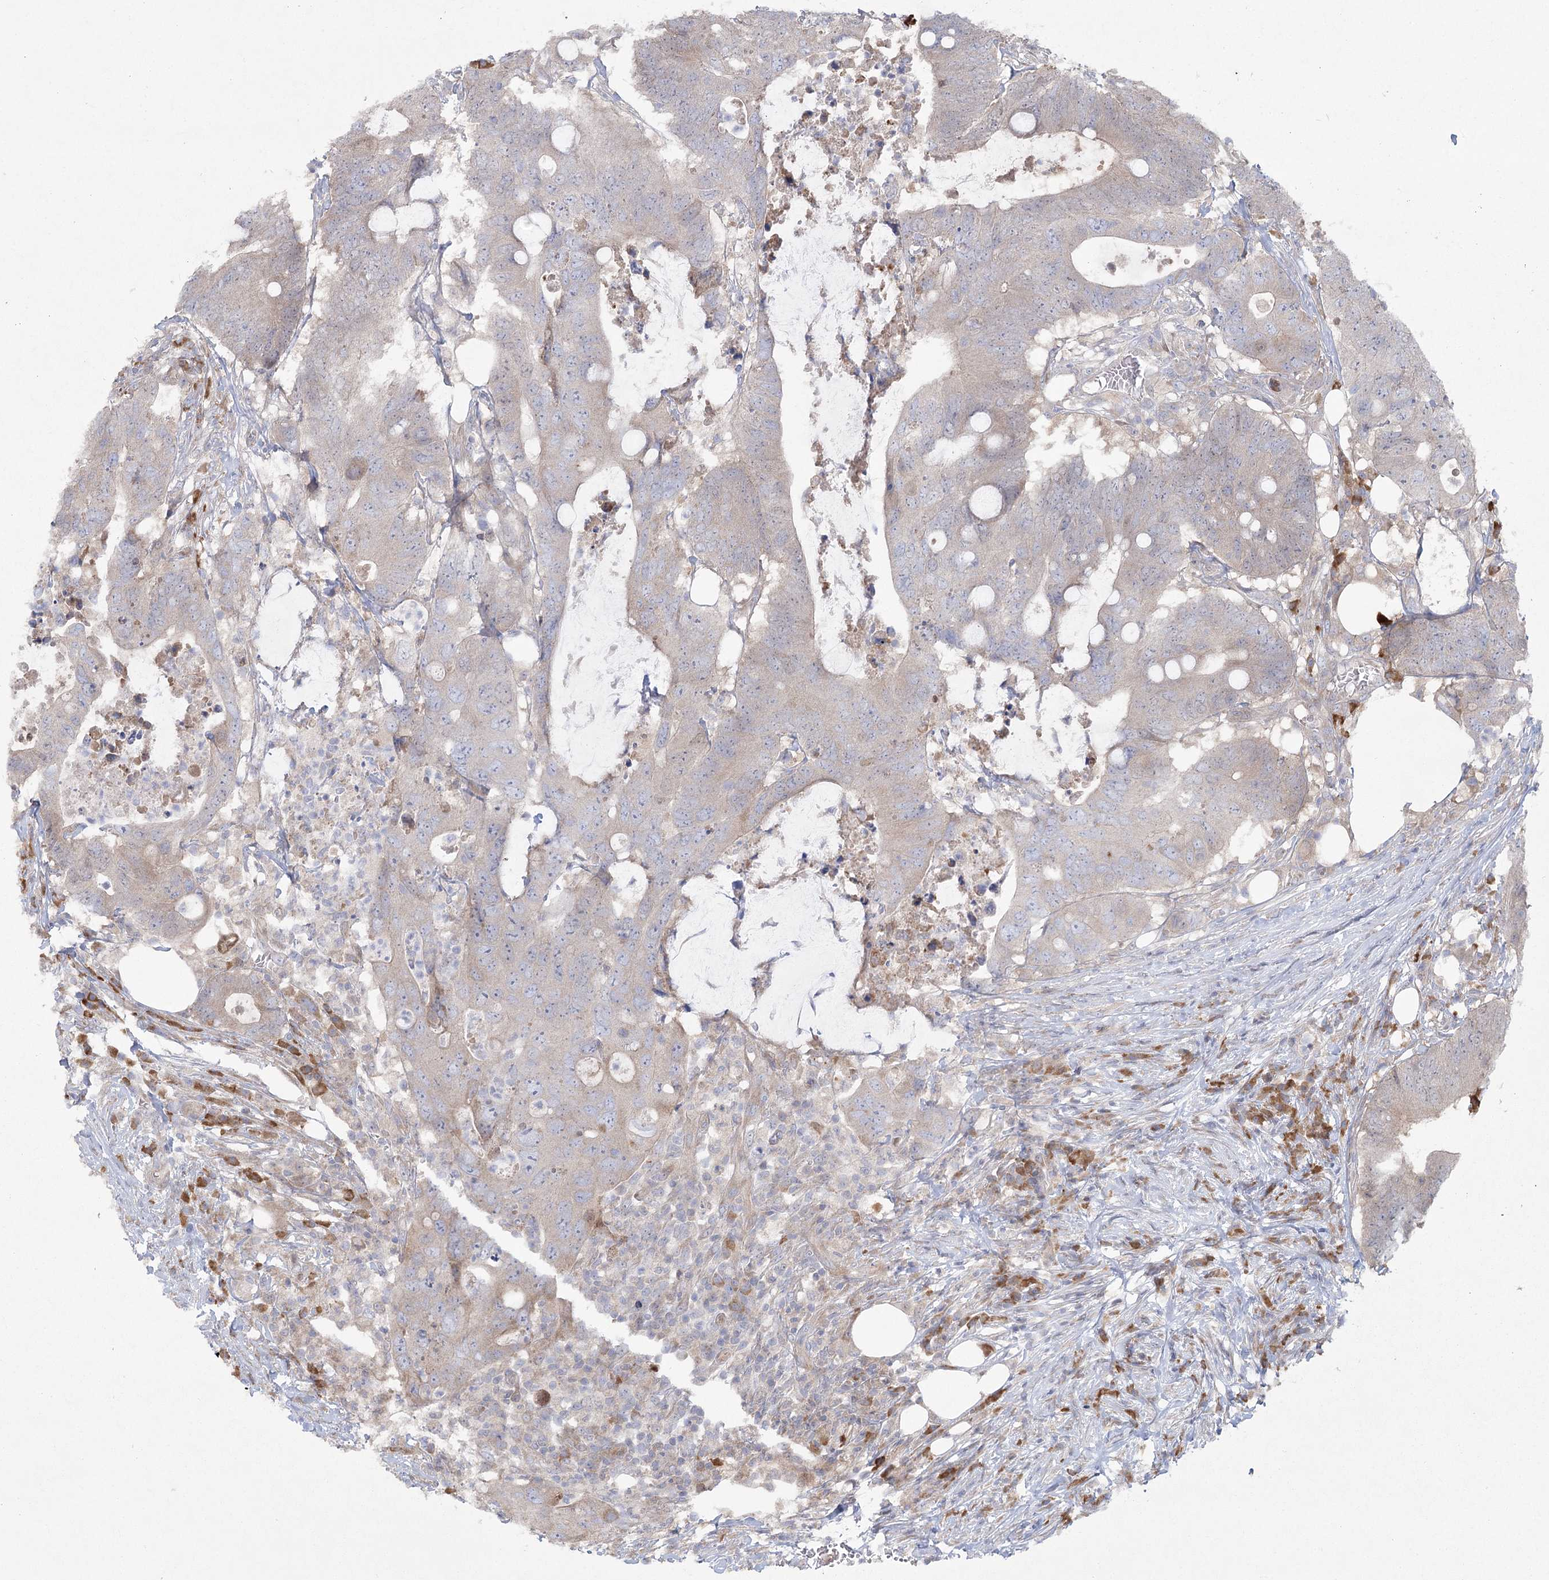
{"staining": {"intensity": "weak", "quantity": "<25%", "location": "cytoplasmic/membranous,nuclear"}, "tissue": "colorectal cancer", "cell_type": "Tumor cells", "image_type": "cancer", "snomed": [{"axis": "morphology", "description": "Adenocarcinoma, NOS"}, {"axis": "topography", "description": "Colon"}], "caption": "DAB (3,3'-diaminobenzidine) immunohistochemical staining of human colorectal adenocarcinoma displays no significant positivity in tumor cells.", "gene": "CAMTA1", "patient": {"sex": "male", "age": 71}}